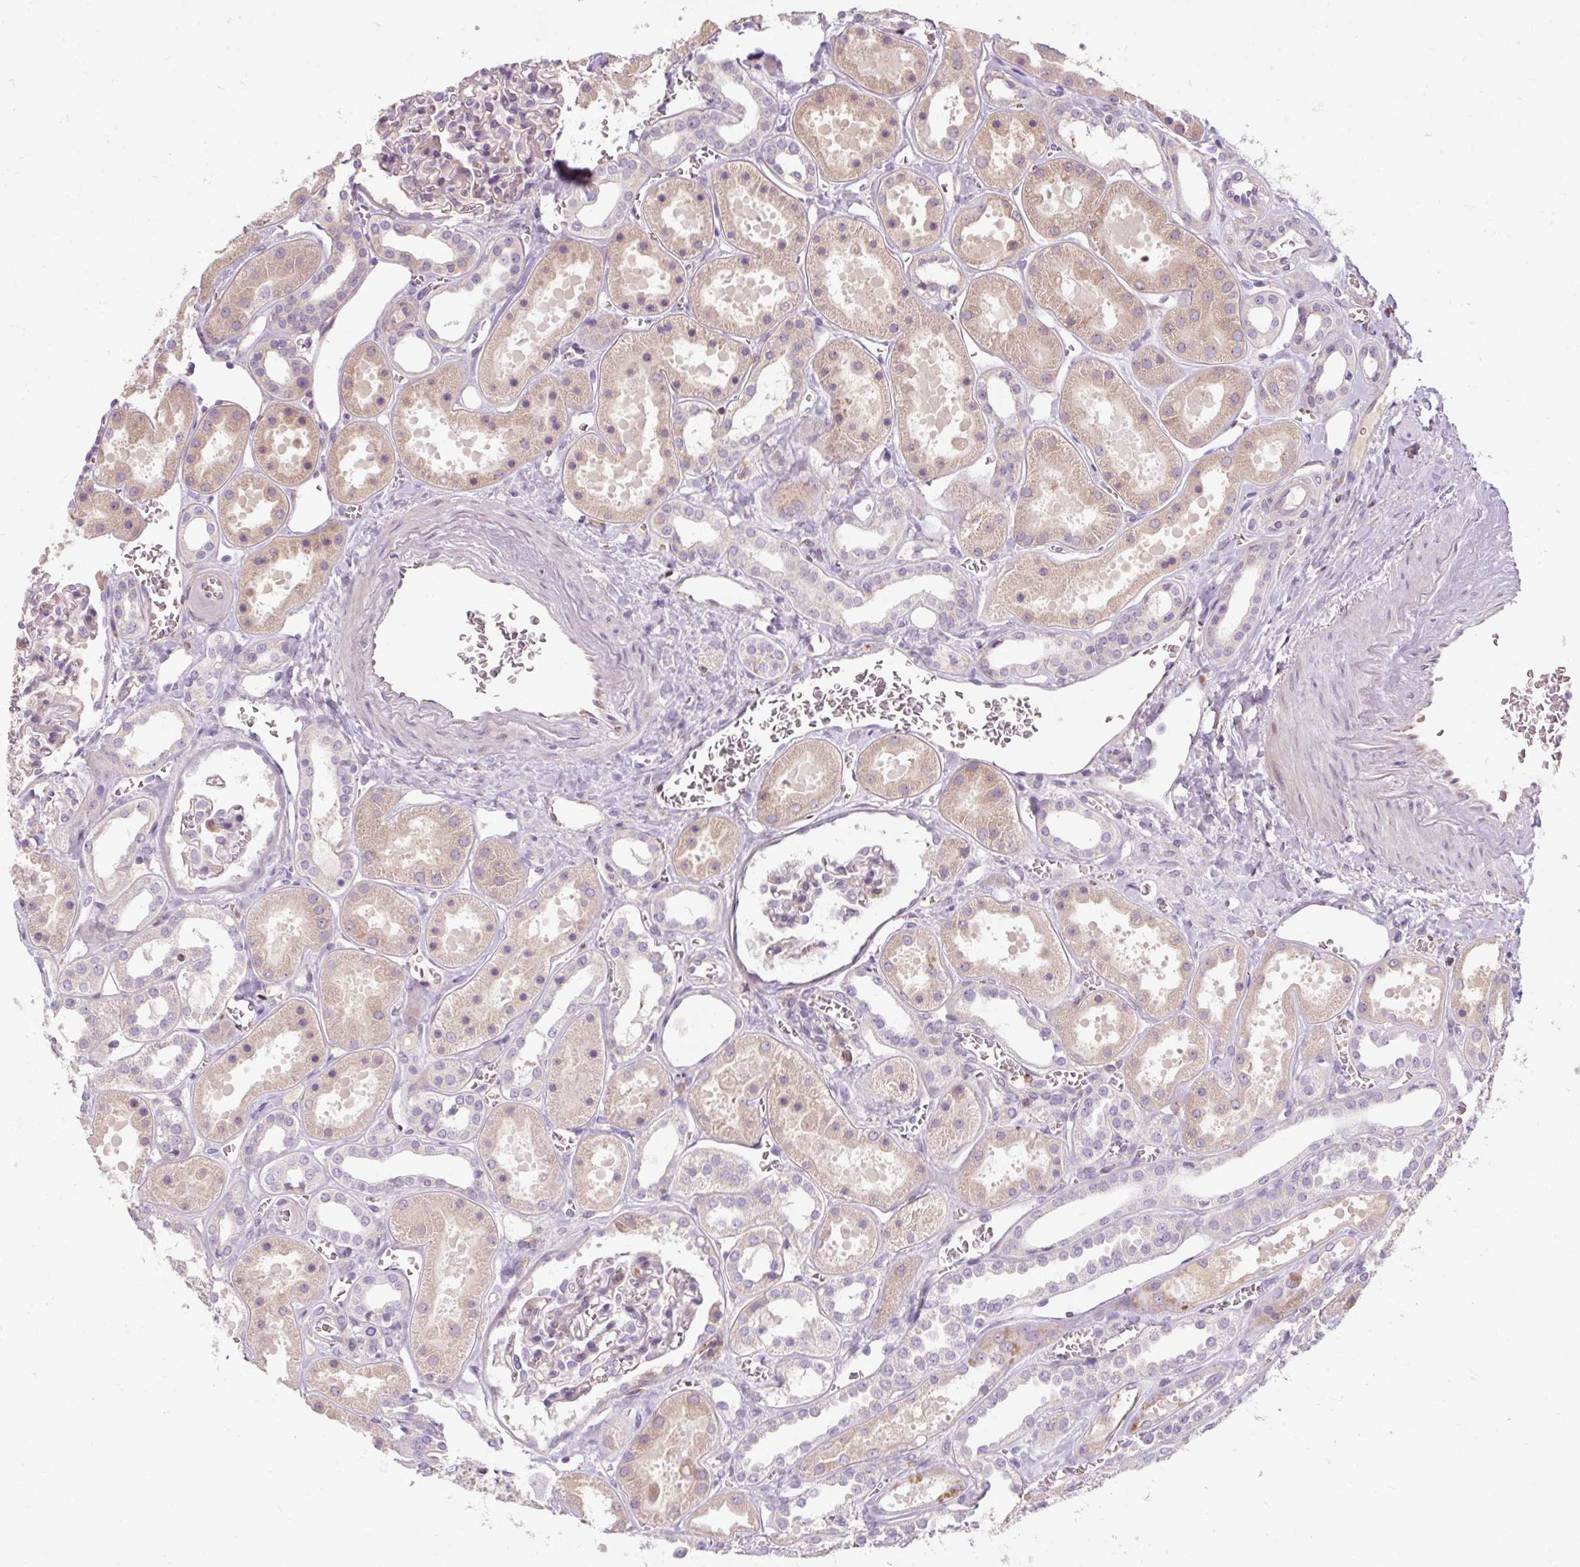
{"staining": {"intensity": "weak", "quantity": "25%-75%", "location": "cytoplasmic/membranous,nuclear"}, "tissue": "kidney", "cell_type": "Cells in glomeruli", "image_type": "normal", "snomed": [{"axis": "morphology", "description": "Normal tissue, NOS"}, {"axis": "topography", "description": "Kidney"}], "caption": "High-magnification brightfield microscopy of unremarkable kidney stained with DAB (3,3'-diaminobenzidine) (brown) and counterstained with hematoxylin (blue). cells in glomeruli exhibit weak cytoplasmic/membranous,nuclear staining is seen in approximately25%-75% of cells.", "gene": "TIGD2", "patient": {"sex": "female", "age": 41}}